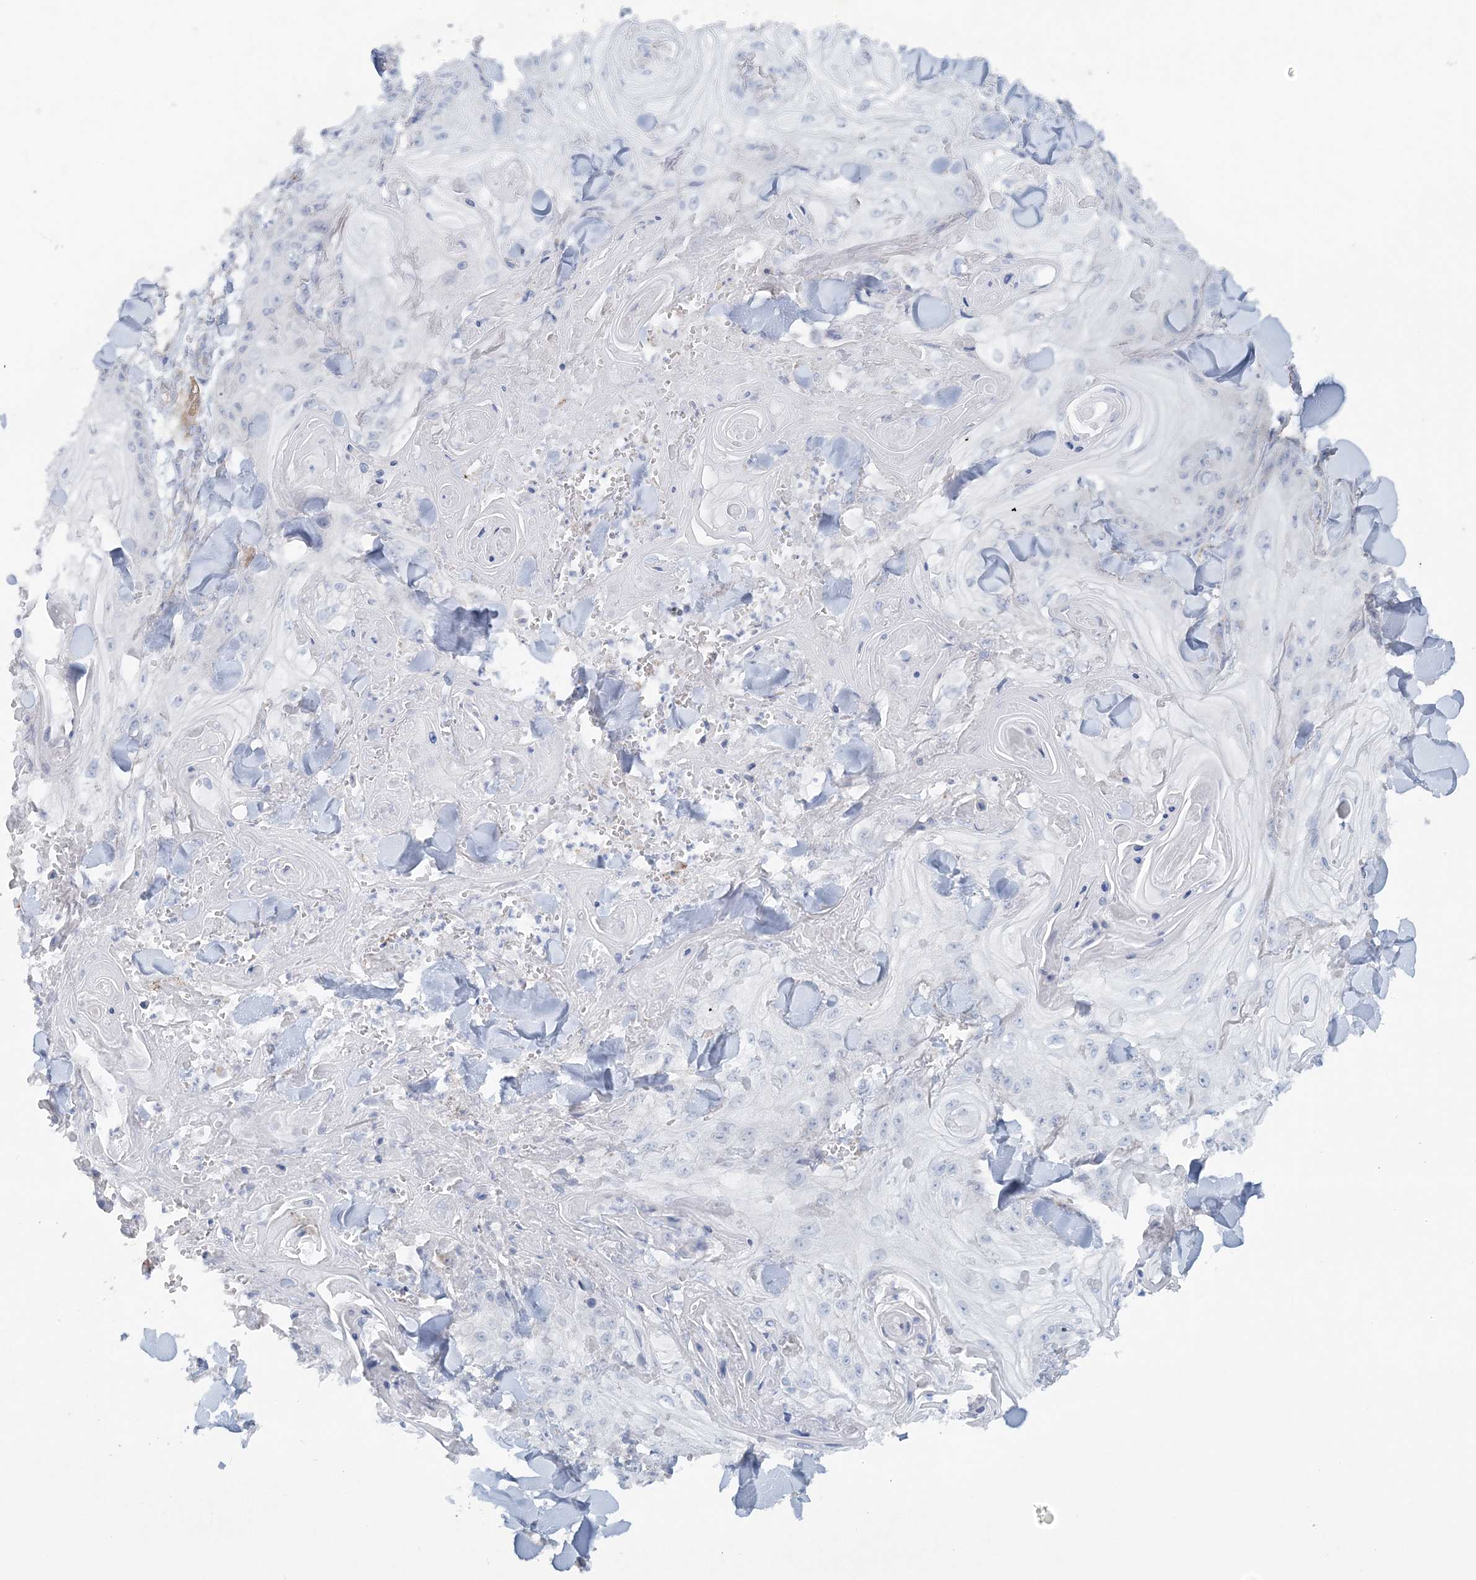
{"staining": {"intensity": "negative", "quantity": "none", "location": "none"}, "tissue": "skin cancer", "cell_type": "Tumor cells", "image_type": "cancer", "snomed": [{"axis": "morphology", "description": "Squamous cell carcinoma, NOS"}, {"axis": "topography", "description": "Skin"}], "caption": "Photomicrograph shows no protein staining in tumor cells of skin cancer tissue.", "gene": "PCCB", "patient": {"sex": "male", "age": 74}}